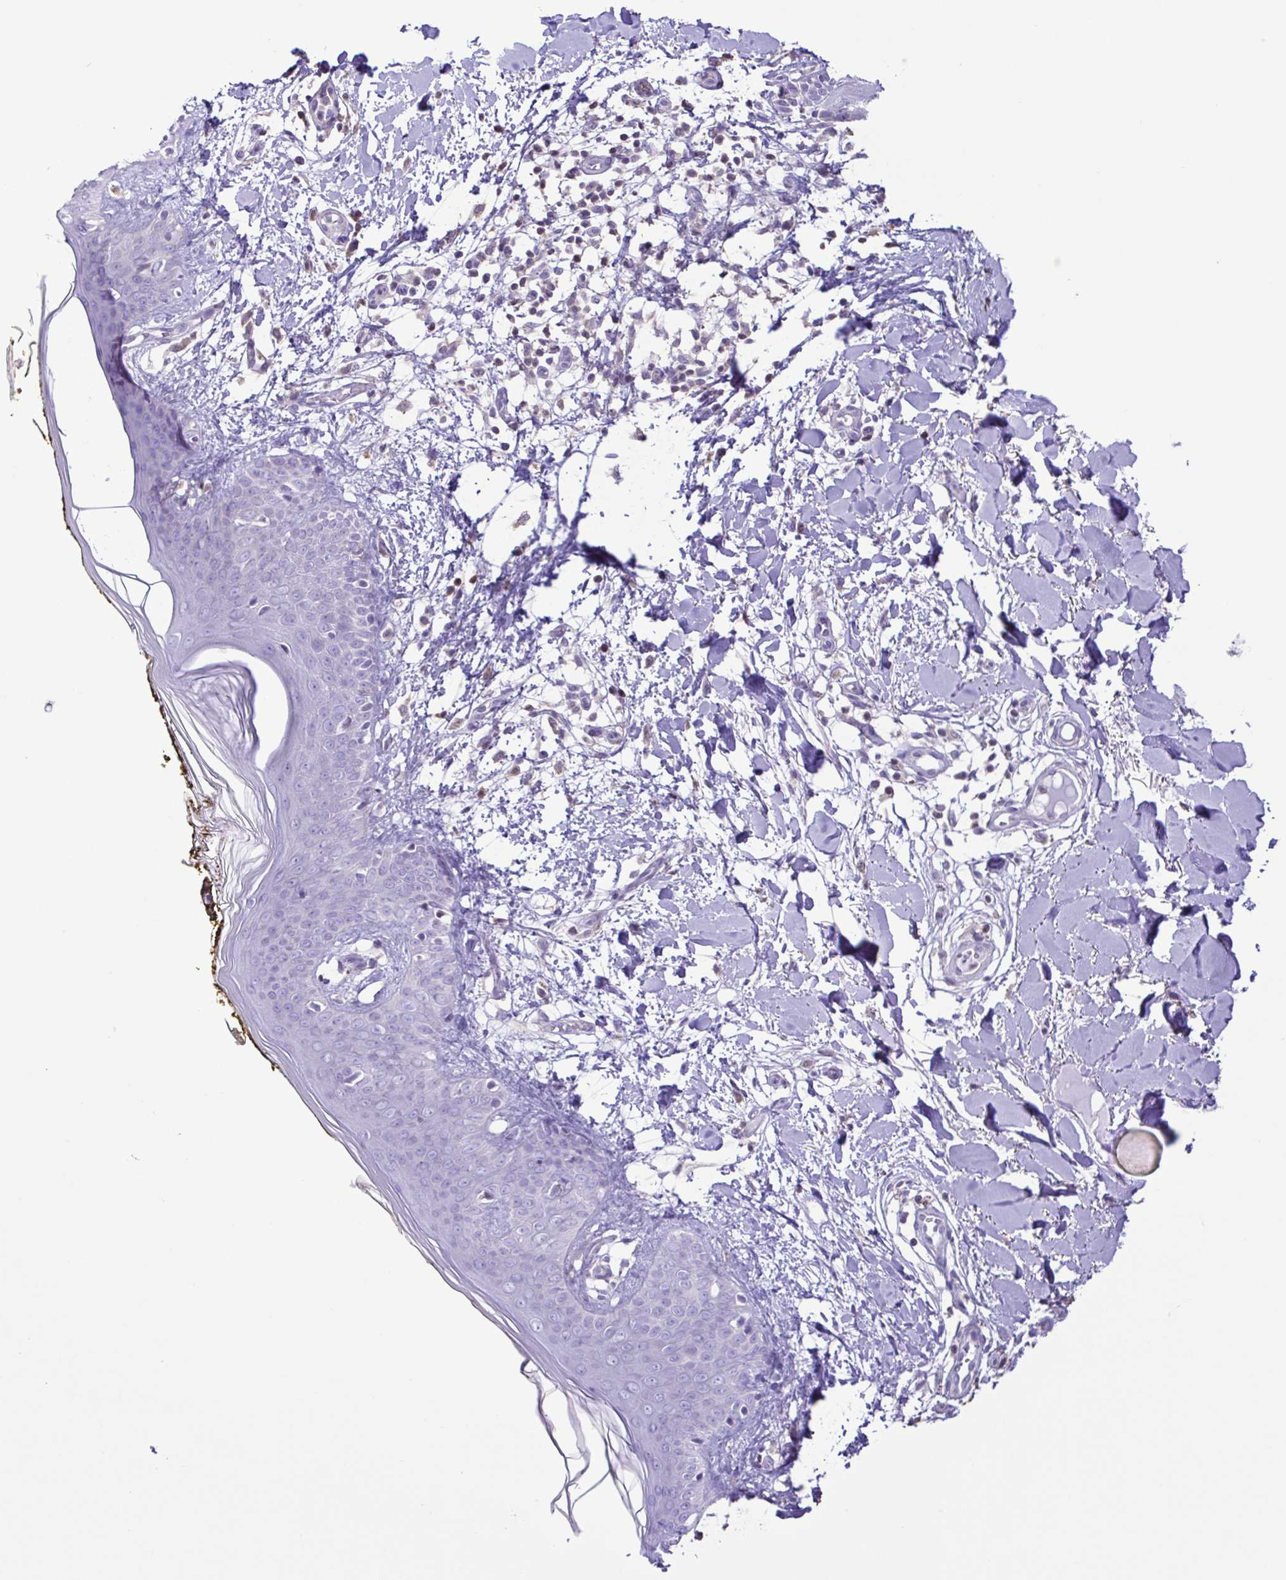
{"staining": {"intensity": "weak", "quantity": "<25%", "location": "cytoplasmic/membranous"}, "tissue": "skin", "cell_type": "Fibroblasts", "image_type": "normal", "snomed": [{"axis": "morphology", "description": "Normal tissue, NOS"}, {"axis": "topography", "description": "Skin"}], "caption": "Fibroblasts are negative for brown protein staining in benign skin. (DAB (3,3'-diaminobenzidine) immunohistochemistry, high magnification).", "gene": "CYP17A1", "patient": {"sex": "female", "age": 34}}